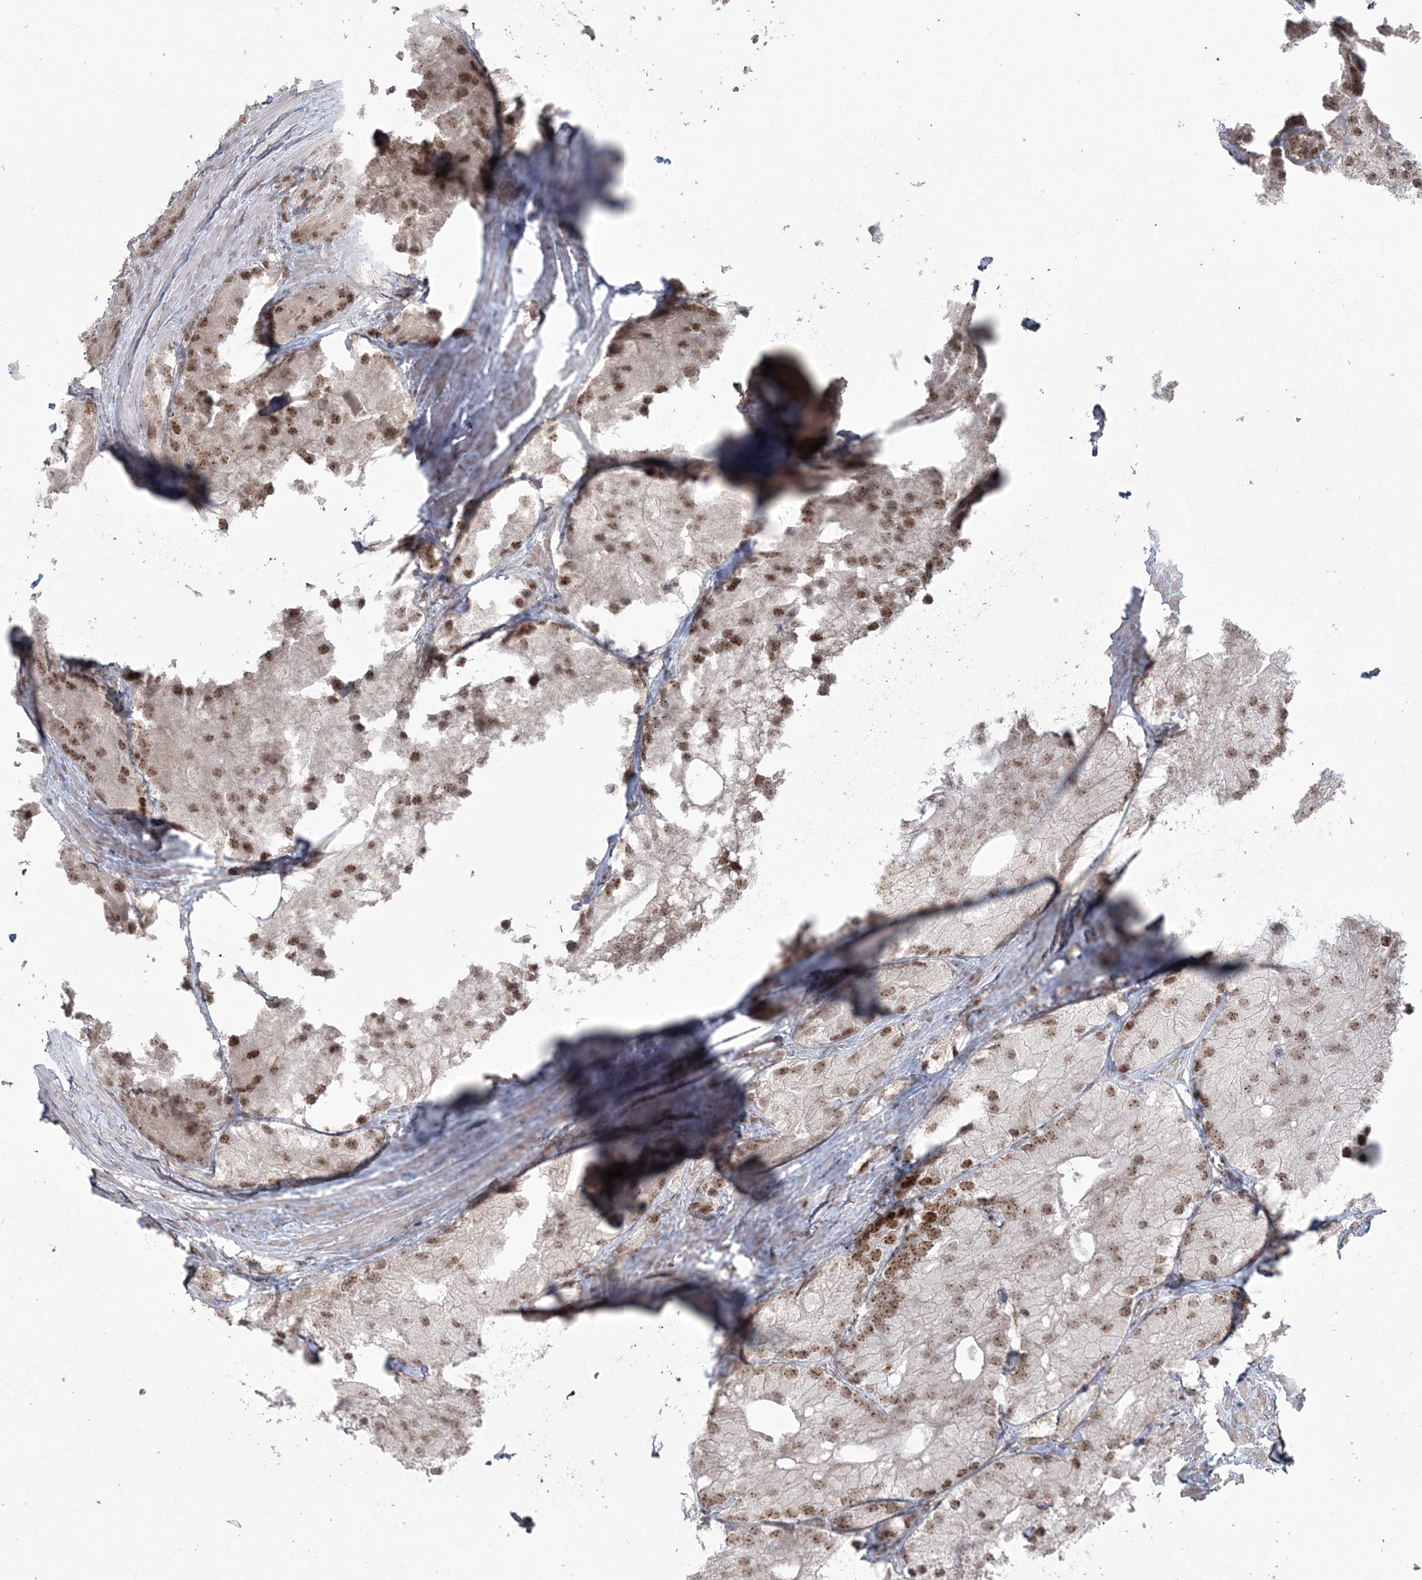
{"staining": {"intensity": "moderate", "quantity": ">75%", "location": "nuclear"}, "tissue": "prostate cancer", "cell_type": "Tumor cells", "image_type": "cancer", "snomed": [{"axis": "morphology", "description": "Adenocarcinoma, Low grade"}, {"axis": "topography", "description": "Prostate"}], "caption": "Immunohistochemistry image of prostate cancer stained for a protein (brown), which exhibits medium levels of moderate nuclear expression in approximately >75% of tumor cells.", "gene": "RBM17", "patient": {"sex": "male", "age": 69}}